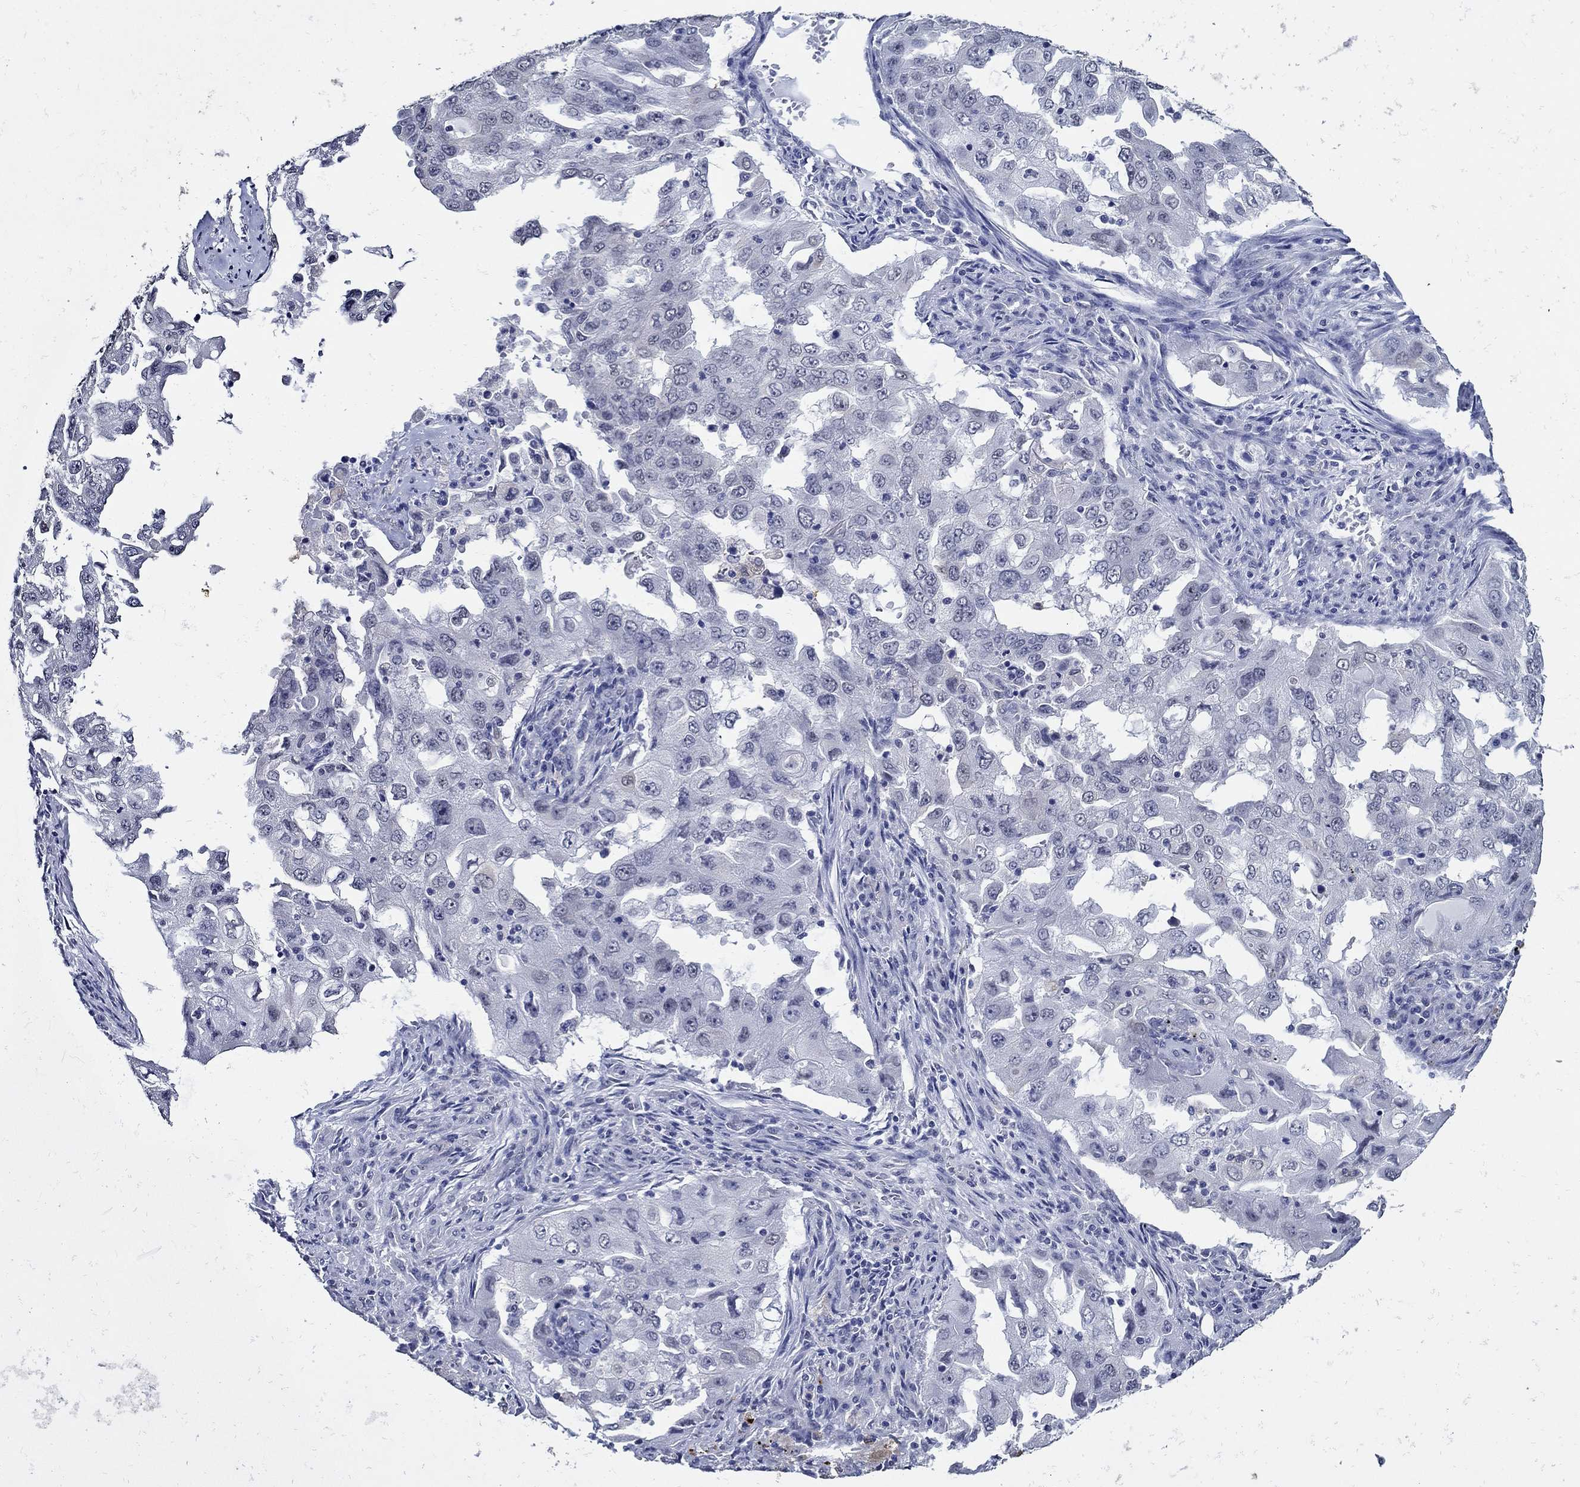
{"staining": {"intensity": "negative", "quantity": "none", "location": "none"}, "tissue": "lung cancer", "cell_type": "Tumor cells", "image_type": "cancer", "snomed": [{"axis": "morphology", "description": "Adenocarcinoma, NOS"}, {"axis": "topography", "description": "Lung"}], "caption": "Immunohistochemistry photomicrograph of neoplastic tissue: lung adenocarcinoma stained with DAB (3,3'-diaminobenzidine) displays no significant protein expression in tumor cells.", "gene": "KCNN3", "patient": {"sex": "female", "age": 61}}